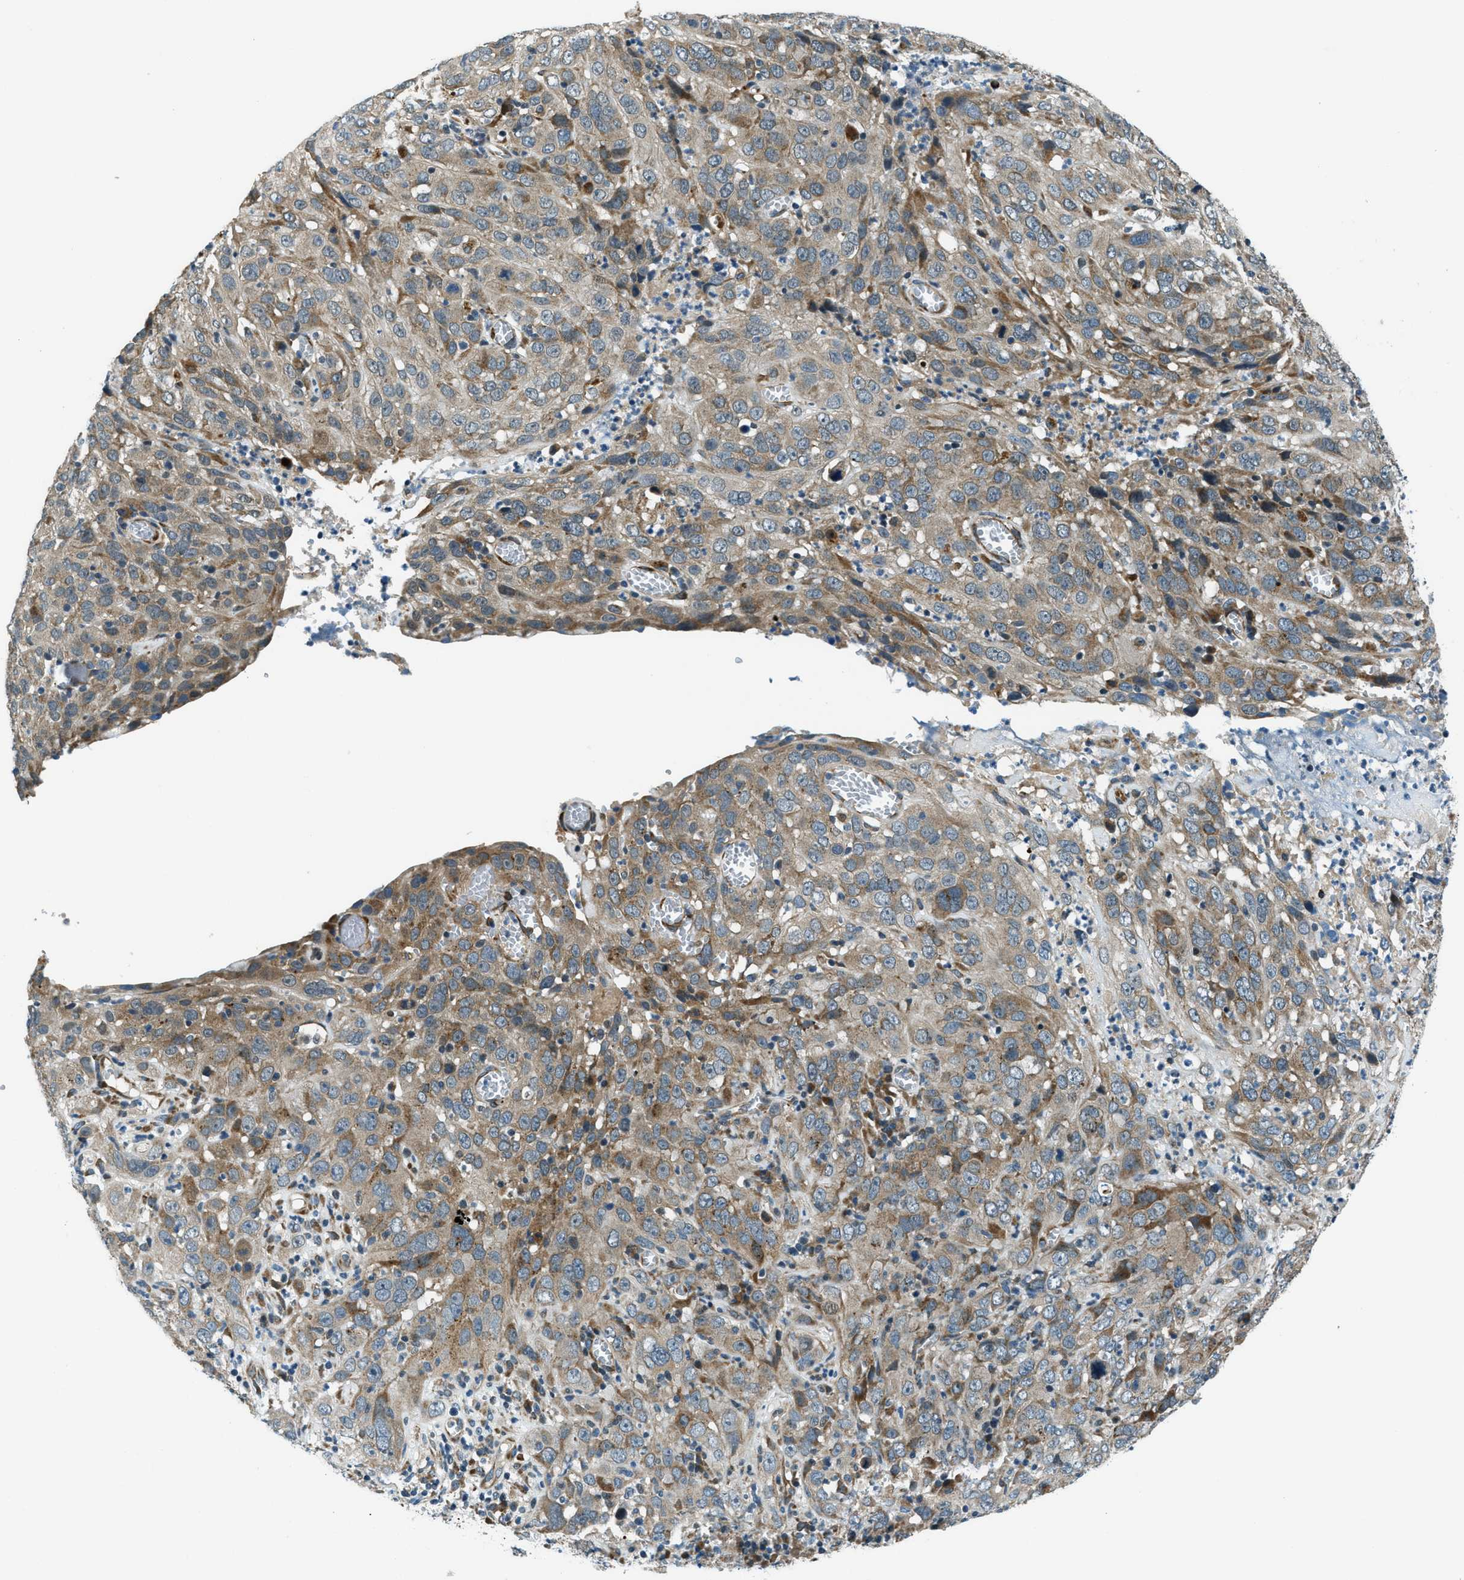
{"staining": {"intensity": "moderate", "quantity": "<25%", "location": "cytoplasmic/membranous"}, "tissue": "cervical cancer", "cell_type": "Tumor cells", "image_type": "cancer", "snomed": [{"axis": "morphology", "description": "Squamous cell carcinoma, NOS"}, {"axis": "topography", "description": "Cervix"}], "caption": "Tumor cells exhibit low levels of moderate cytoplasmic/membranous staining in about <25% of cells in human cervical squamous cell carcinoma.", "gene": "GINM1", "patient": {"sex": "female", "age": 32}}